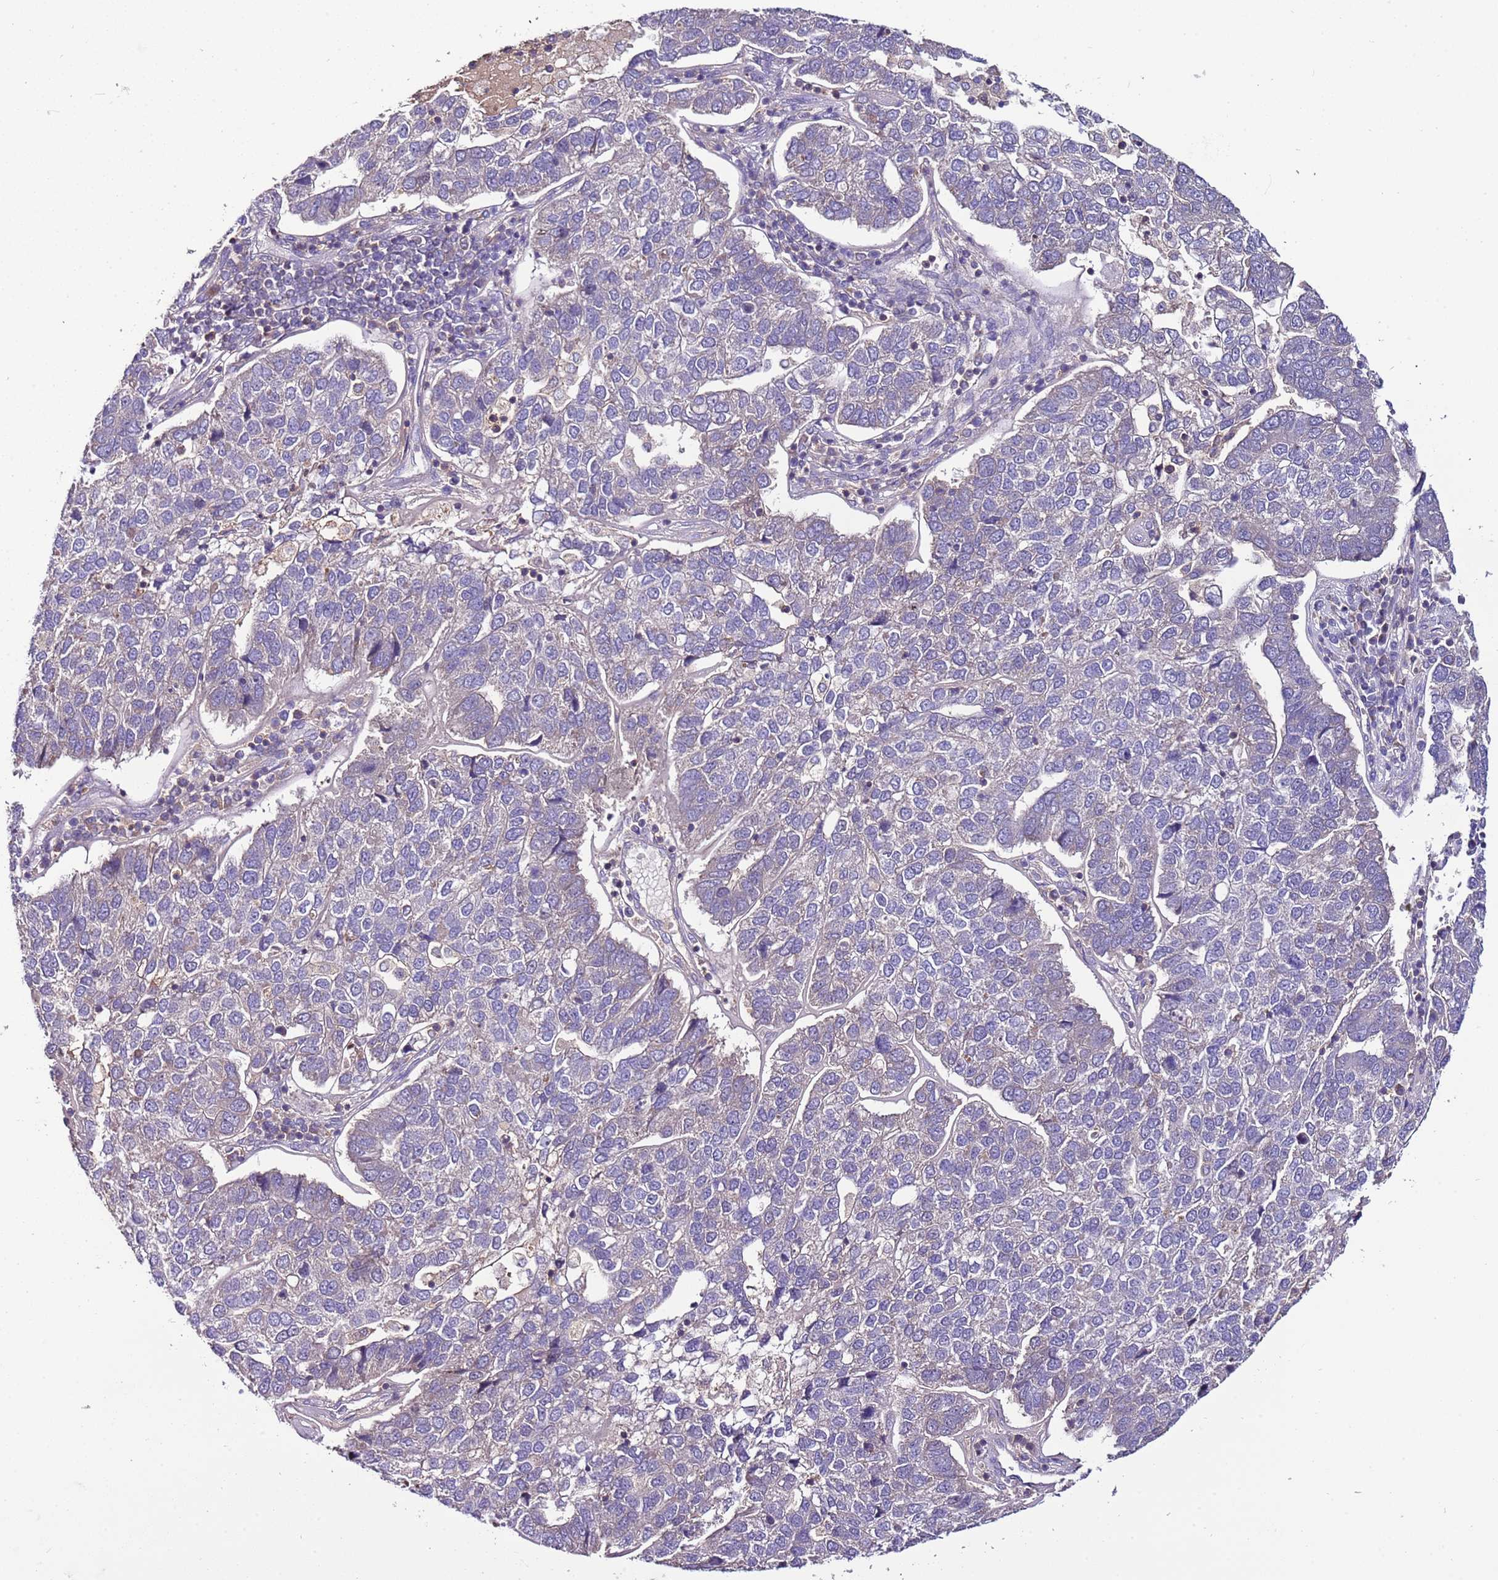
{"staining": {"intensity": "negative", "quantity": "none", "location": "none"}, "tissue": "pancreatic cancer", "cell_type": "Tumor cells", "image_type": "cancer", "snomed": [{"axis": "morphology", "description": "Adenocarcinoma, NOS"}, {"axis": "topography", "description": "Pancreas"}], "caption": "Adenocarcinoma (pancreatic) was stained to show a protein in brown. There is no significant expression in tumor cells.", "gene": "IGIP", "patient": {"sex": "female", "age": 61}}